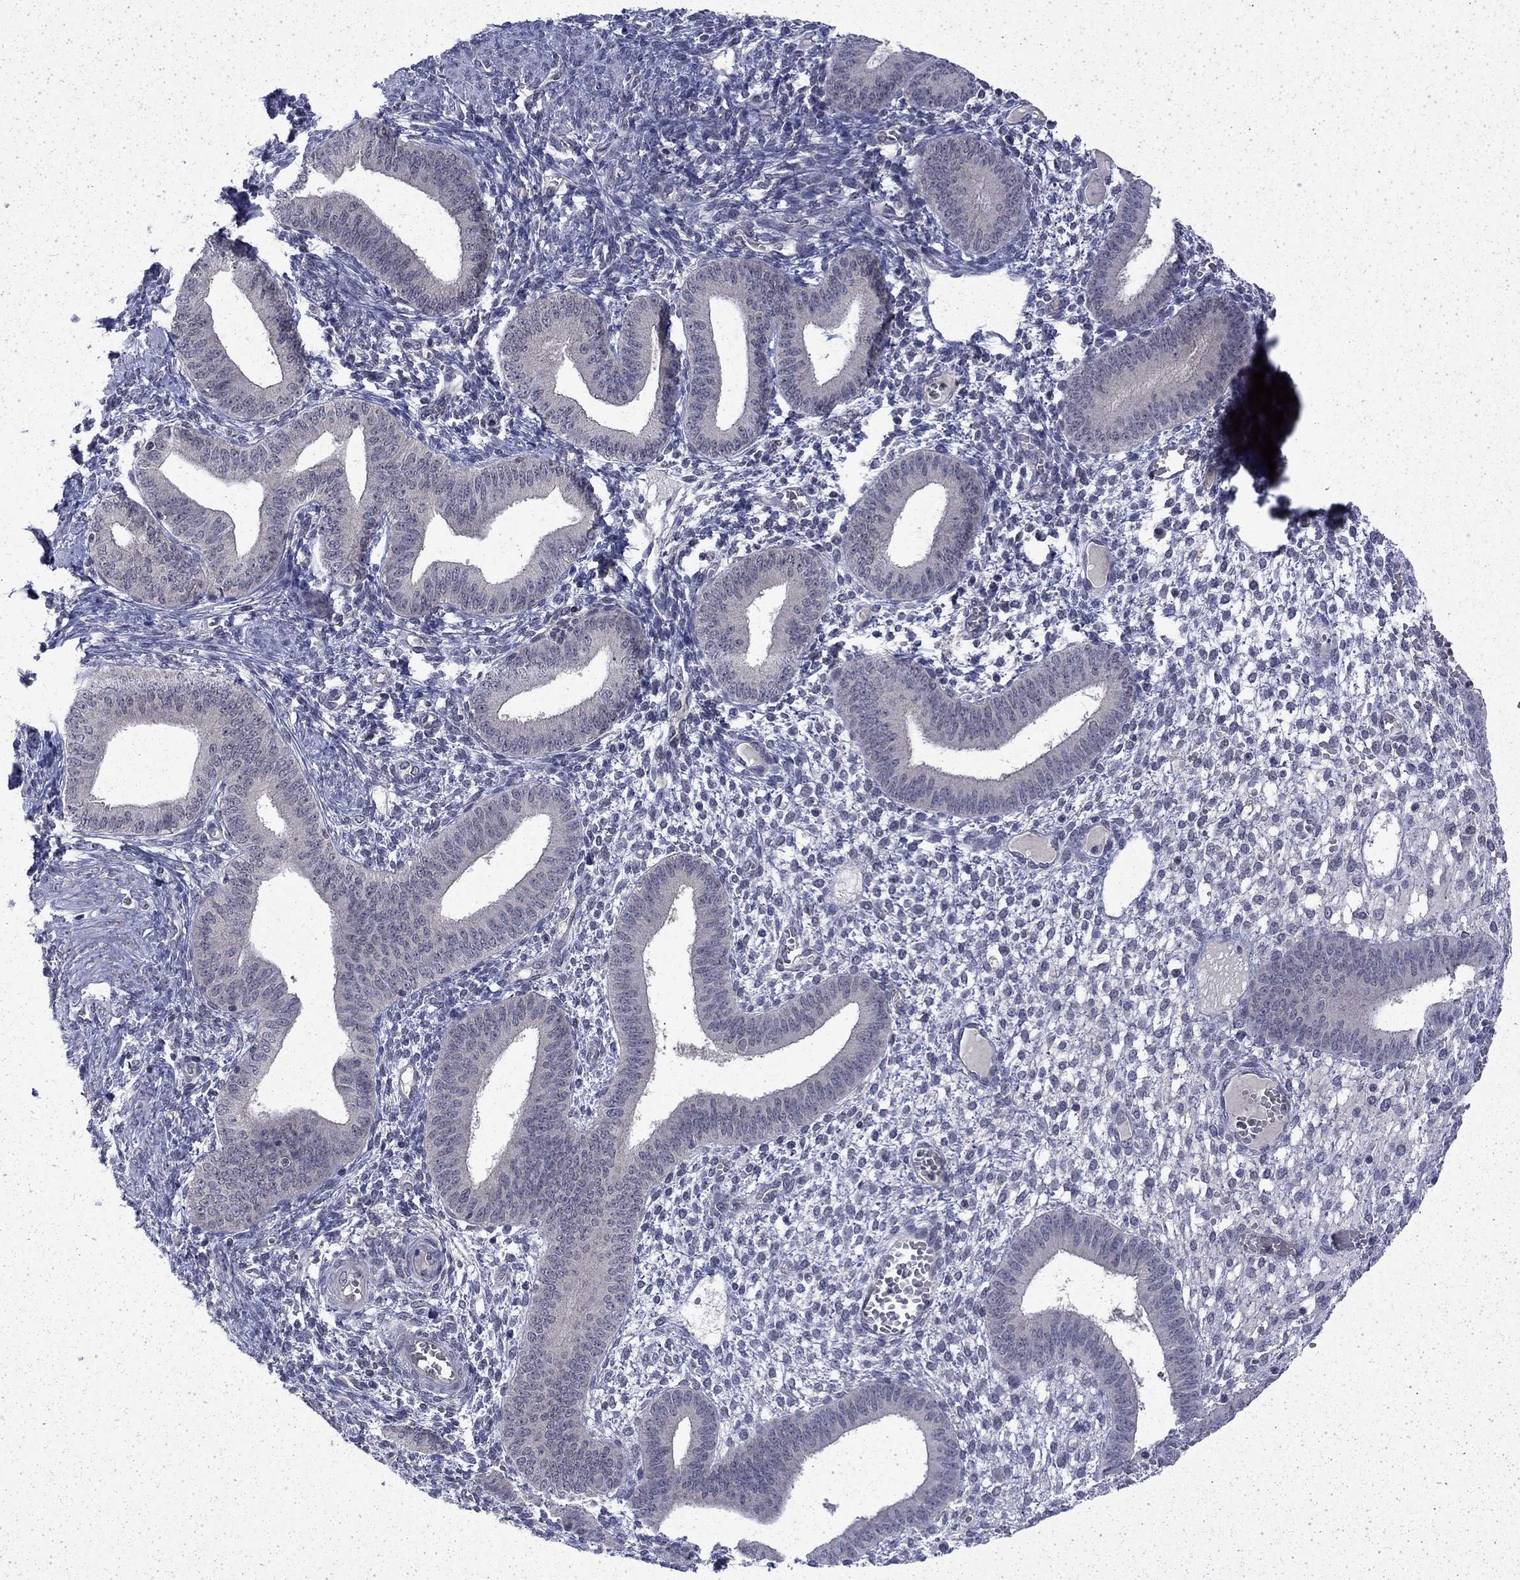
{"staining": {"intensity": "negative", "quantity": "none", "location": "none"}, "tissue": "endometrium", "cell_type": "Cells in endometrial stroma", "image_type": "normal", "snomed": [{"axis": "morphology", "description": "Normal tissue, NOS"}, {"axis": "topography", "description": "Endometrium"}], "caption": "This is an immunohistochemistry (IHC) image of normal endometrium. There is no expression in cells in endometrial stroma.", "gene": "CHAT", "patient": {"sex": "female", "age": 42}}